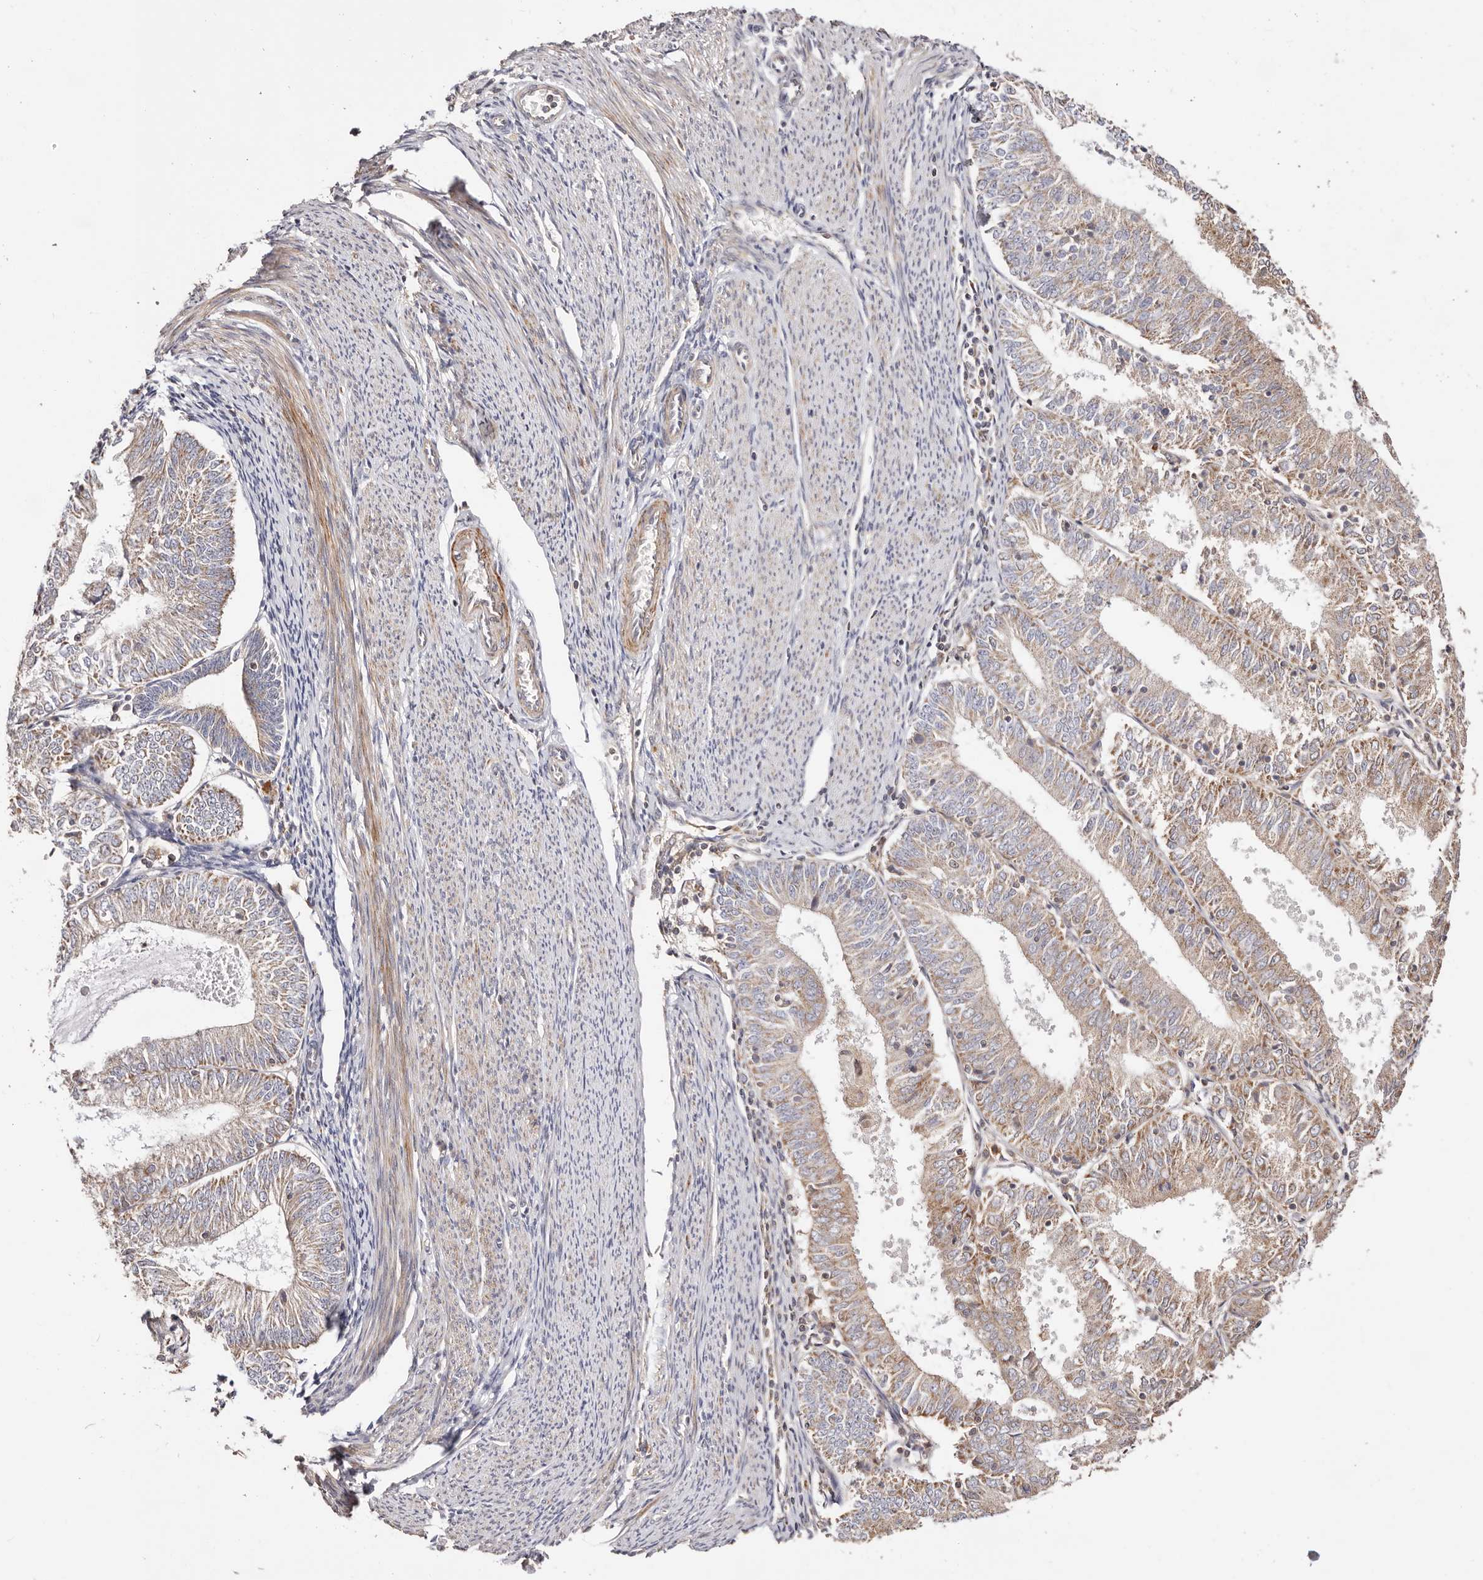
{"staining": {"intensity": "moderate", "quantity": "25%-75%", "location": "cytoplasmic/membranous"}, "tissue": "endometrial cancer", "cell_type": "Tumor cells", "image_type": "cancer", "snomed": [{"axis": "morphology", "description": "Adenocarcinoma, NOS"}, {"axis": "topography", "description": "Endometrium"}], "caption": "High-magnification brightfield microscopy of endometrial cancer stained with DAB (brown) and counterstained with hematoxylin (blue). tumor cells exhibit moderate cytoplasmic/membranous positivity is seen in about25%-75% of cells. The protein is shown in brown color, while the nuclei are stained blue.", "gene": "MAPK1", "patient": {"sex": "female", "age": 57}}